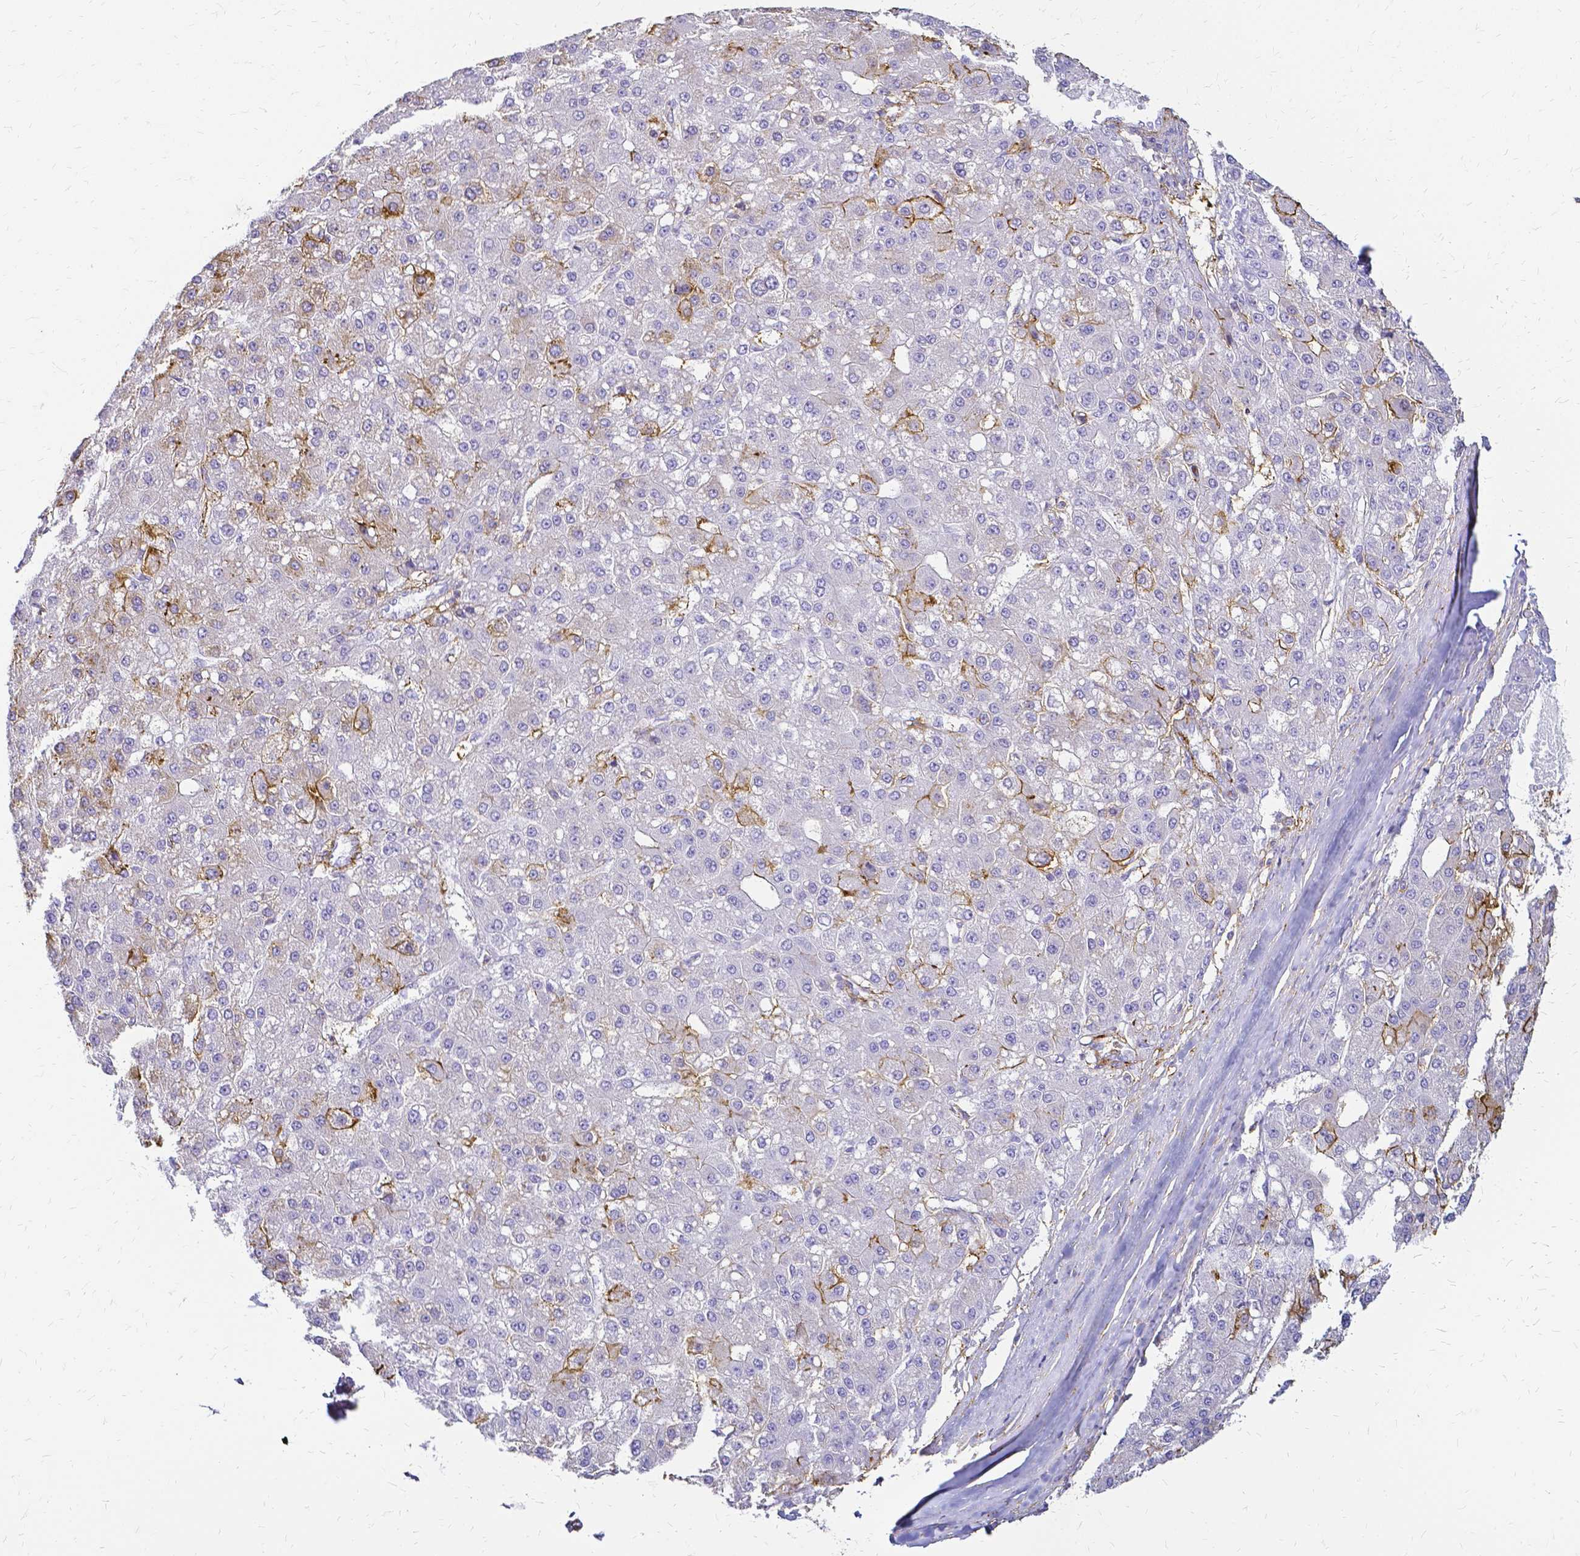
{"staining": {"intensity": "moderate", "quantity": "<25%", "location": "cytoplasmic/membranous"}, "tissue": "liver cancer", "cell_type": "Tumor cells", "image_type": "cancer", "snomed": [{"axis": "morphology", "description": "Carcinoma, Hepatocellular, NOS"}, {"axis": "topography", "description": "Liver"}], "caption": "Immunohistochemistry (DAB) staining of hepatocellular carcinoma (liver) displays moderate cytoplasmic/membranous protein positivity in approximately <25% of tumor cells.", "gene": "HSPA12A", "patient": {"sex": "male", "age": 67}}